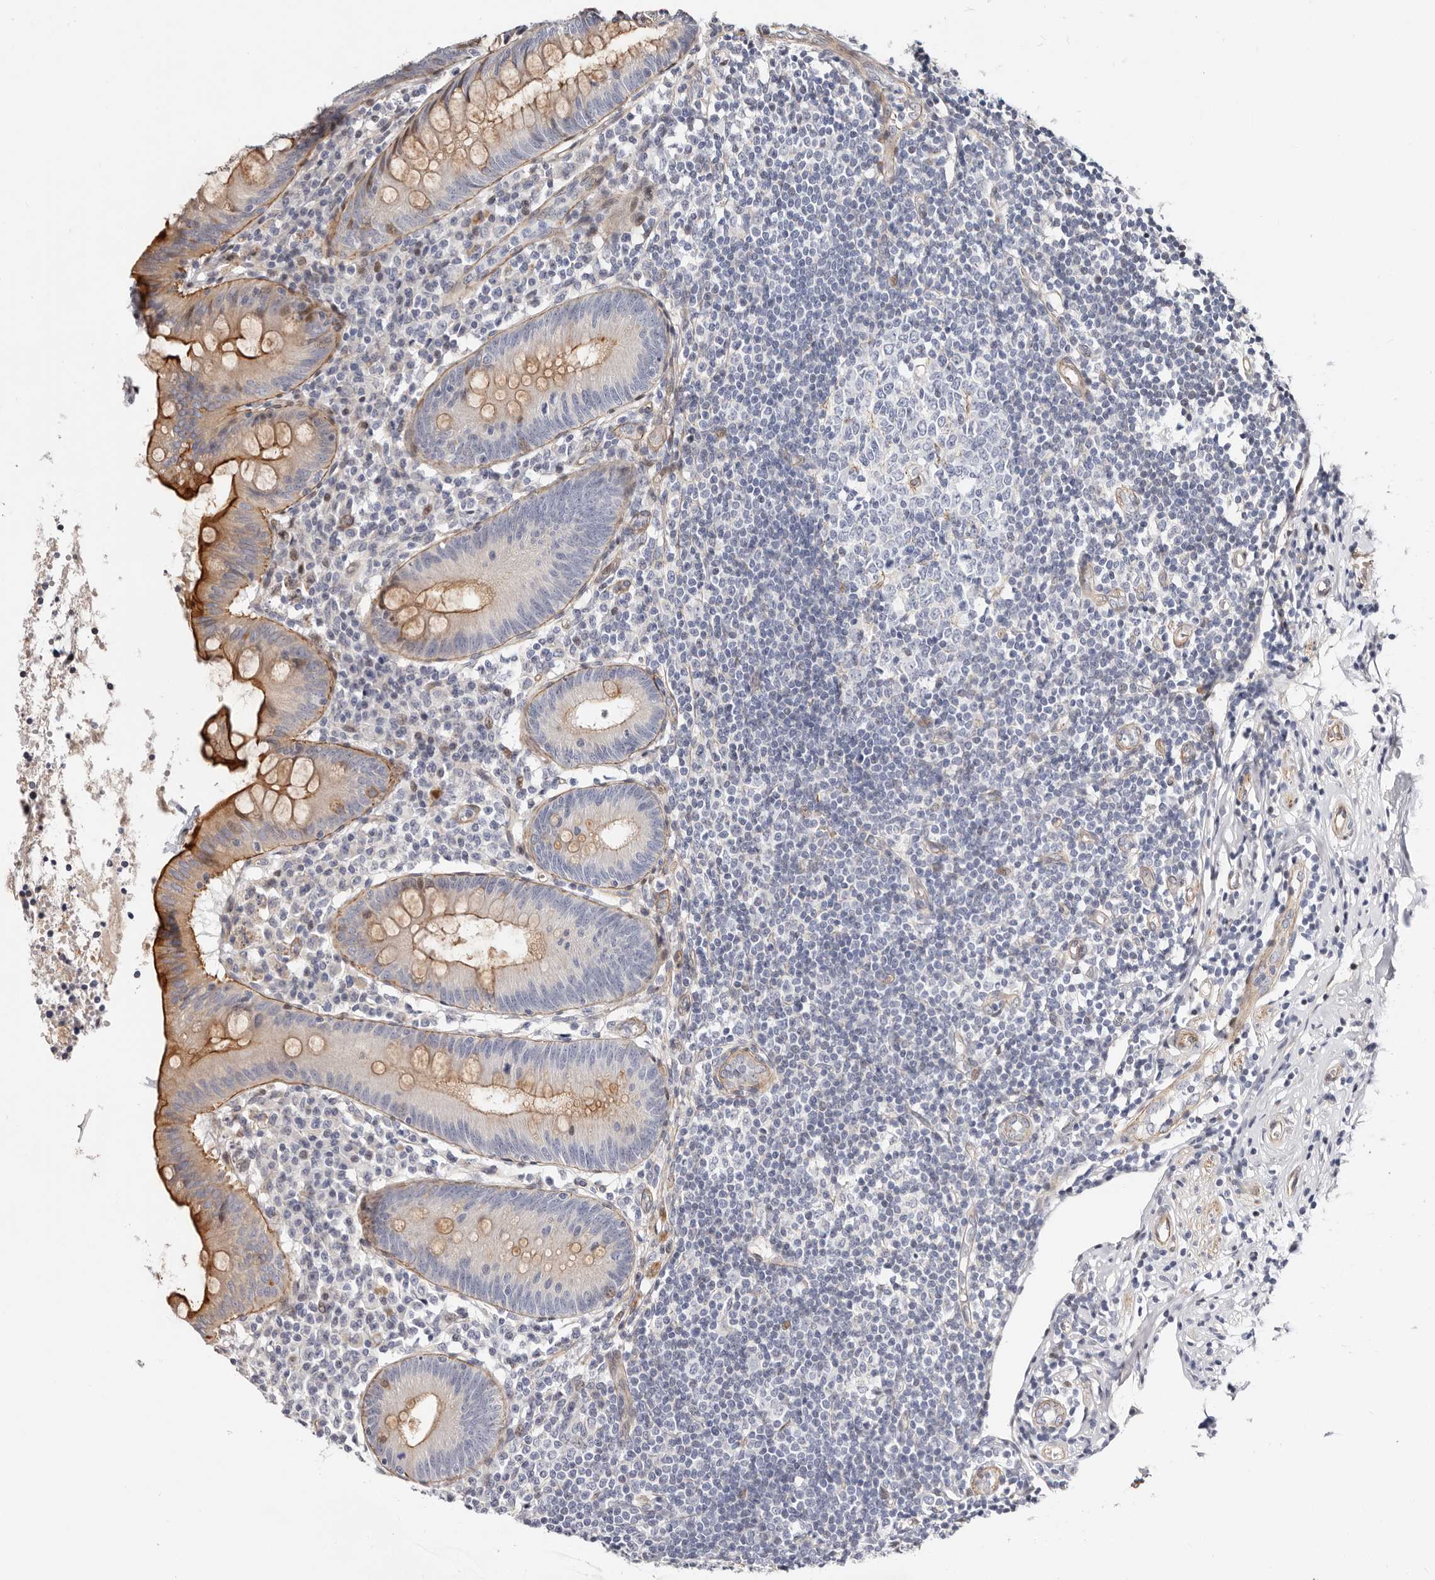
{"staining": {"intensity": "strong", "quantity": "<25%", "location": "cytoplasmic/membranous"}, "tissue": "appendix", "cell_type": "Glandular cells", "image_type": "normal", "snomed": [{"axis": "morphology", "description": "Normal tissue, NOS"}, {"axis": "topography", "description": "Appendix"}], "caption": "Immunohistochemistry (IHC) histopathology image of unremarkable appendix: appendix stained using IHC exhibits medium levels of strong protein expression localized specifically in the cytoplasmic/membranous of glandular cells, appearing as a cytoplasmic/membranous brown color.", "gene": "EPHX3", "patient": {"sex": "female", "age": 54}}